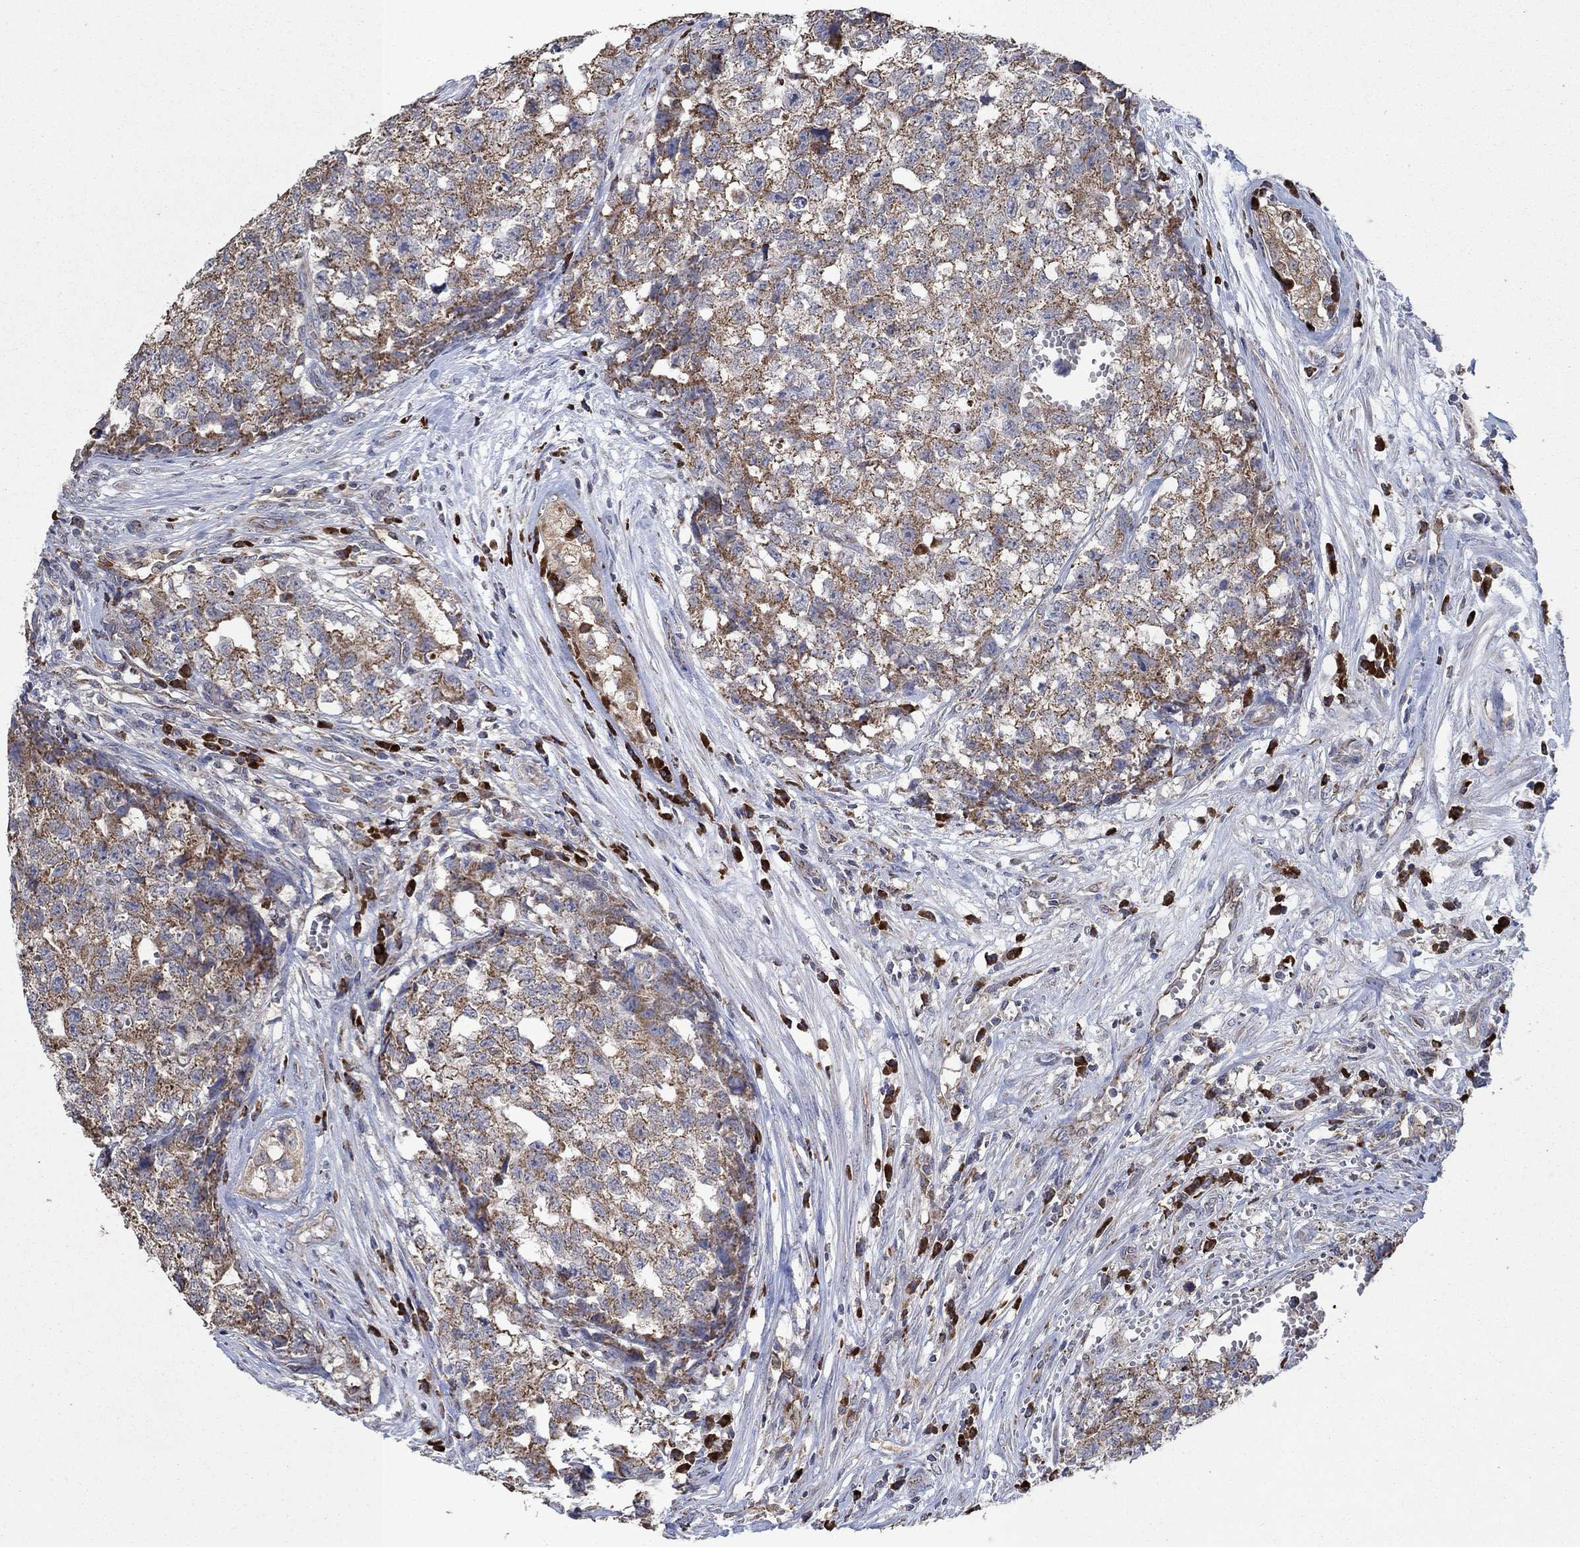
{"staining": {"intensity": "moderate", "quantity": ">75%", "location": "cytoplasmic/membranous"}, "tissue": "testis cancer", "cell_type": "Tumor cells", "image_type": "cancer", "snomed": [{"axis": "morphology", "description": "Seminoma, NOS"}, {"axis": "morphology", "description": "Carcinoma, Embryonal, NOS"}, {"axis": "topography", "description": "Testis"}], "caption": "Protein expression analysis of testis embryonal carcinoma exhibits moderate cytoplasmic/membranous staining in about >75% of tumor cells. The staining was performed using DAB, with brown indicating positive protein expression. Nuclei are stained blue with hematoxylin.", "gene": "HID1", "patient": {"sex": "male", "age": 22}}